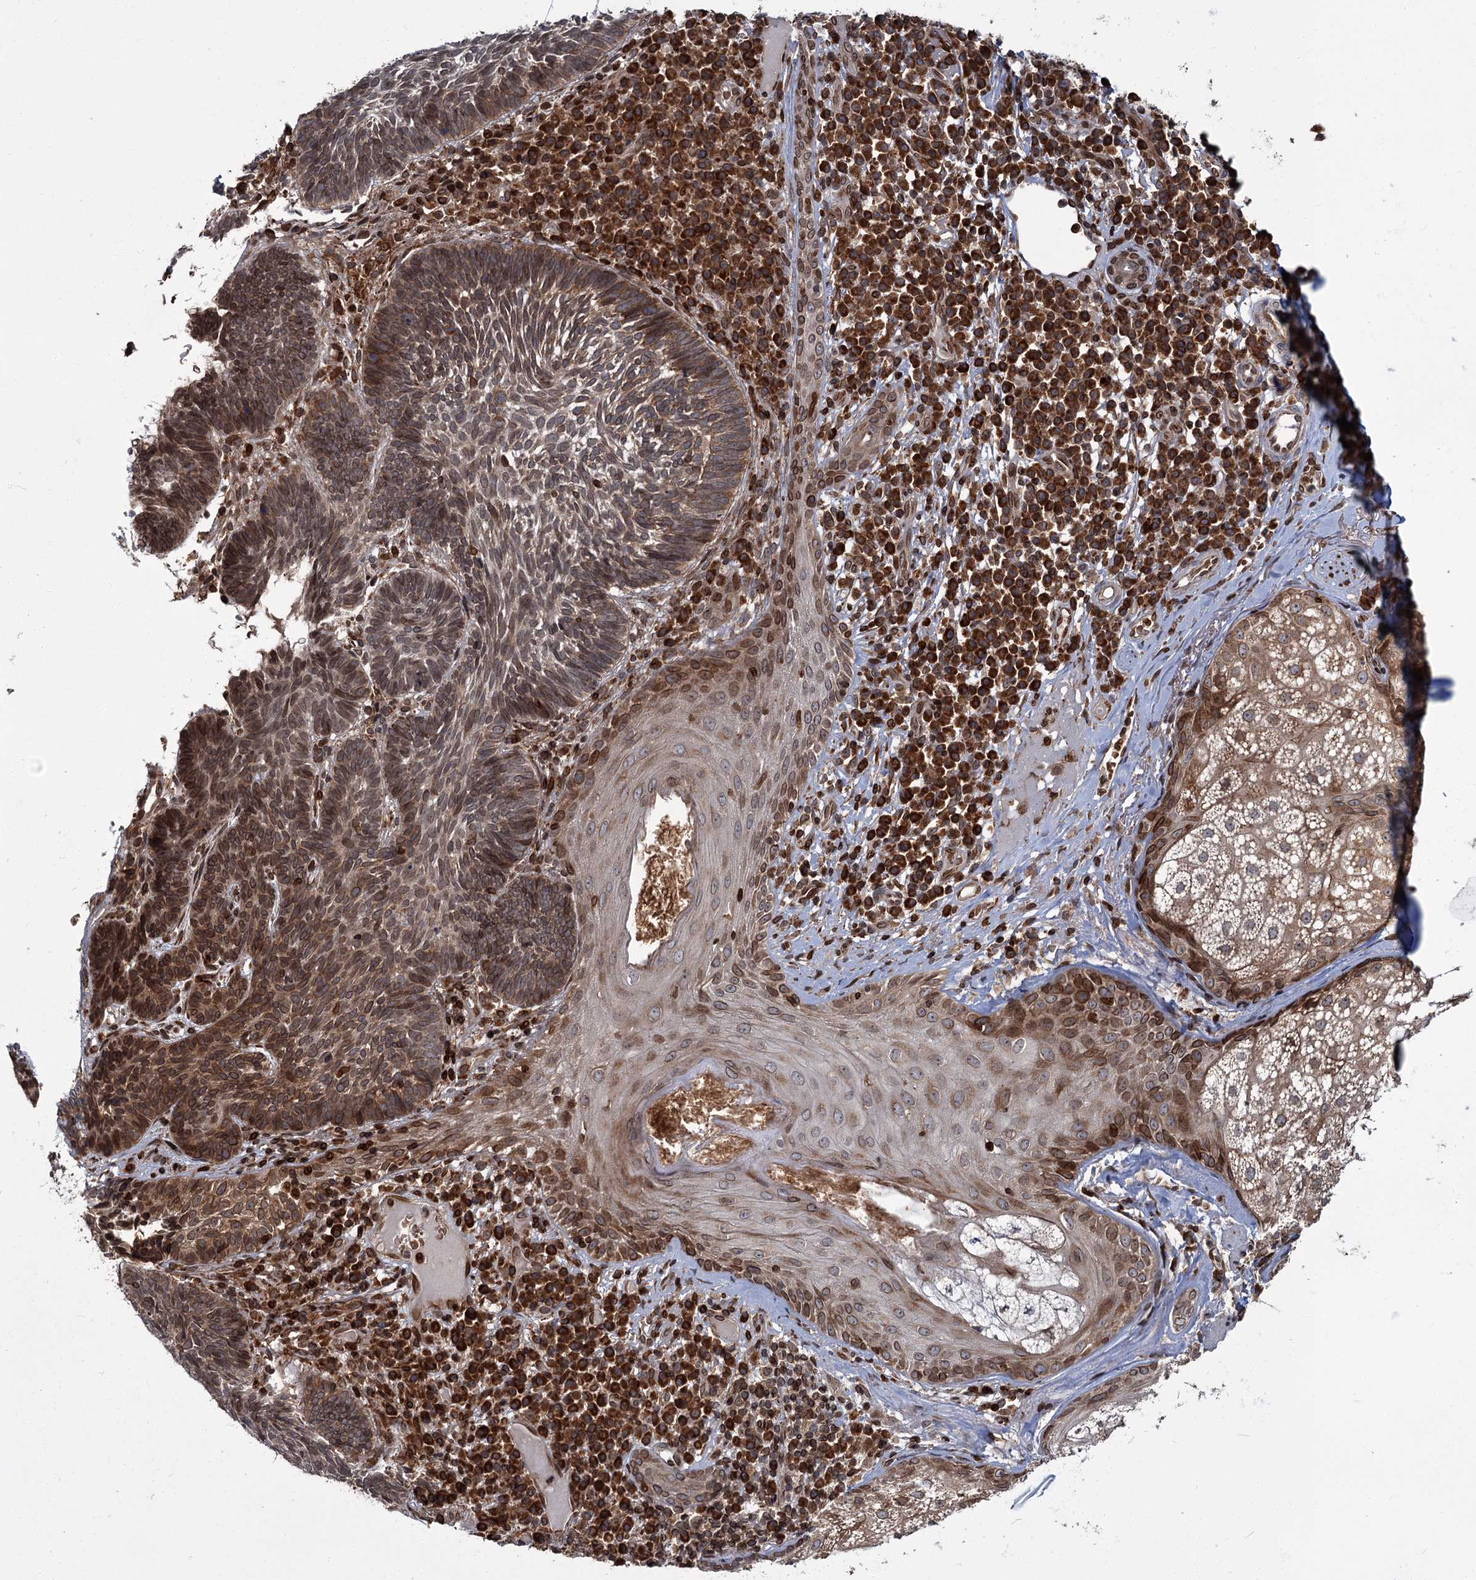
{"staining": {"intensity": "moderate", "quantity": ">75%", "location": "cytoplasmic/membranous,nuclear"}, "tissue": "skin cancer", "cell_type": "Tumor cells", "image_type": "cancer", "snomed": [{"axis": "morphology", "description": "Basal cell carcinoma"}, {"axis": "topography", "description": "Skin"}], "caption": "A medium amount of moderate cytoplasmic/membranous and nuclear expression is present in approximately >75% of tumor cells in skin cancer (basal cell carcinoma) tissue.", "gene": "CFAP46", "patient": {"sex": "male", "age": 88}}